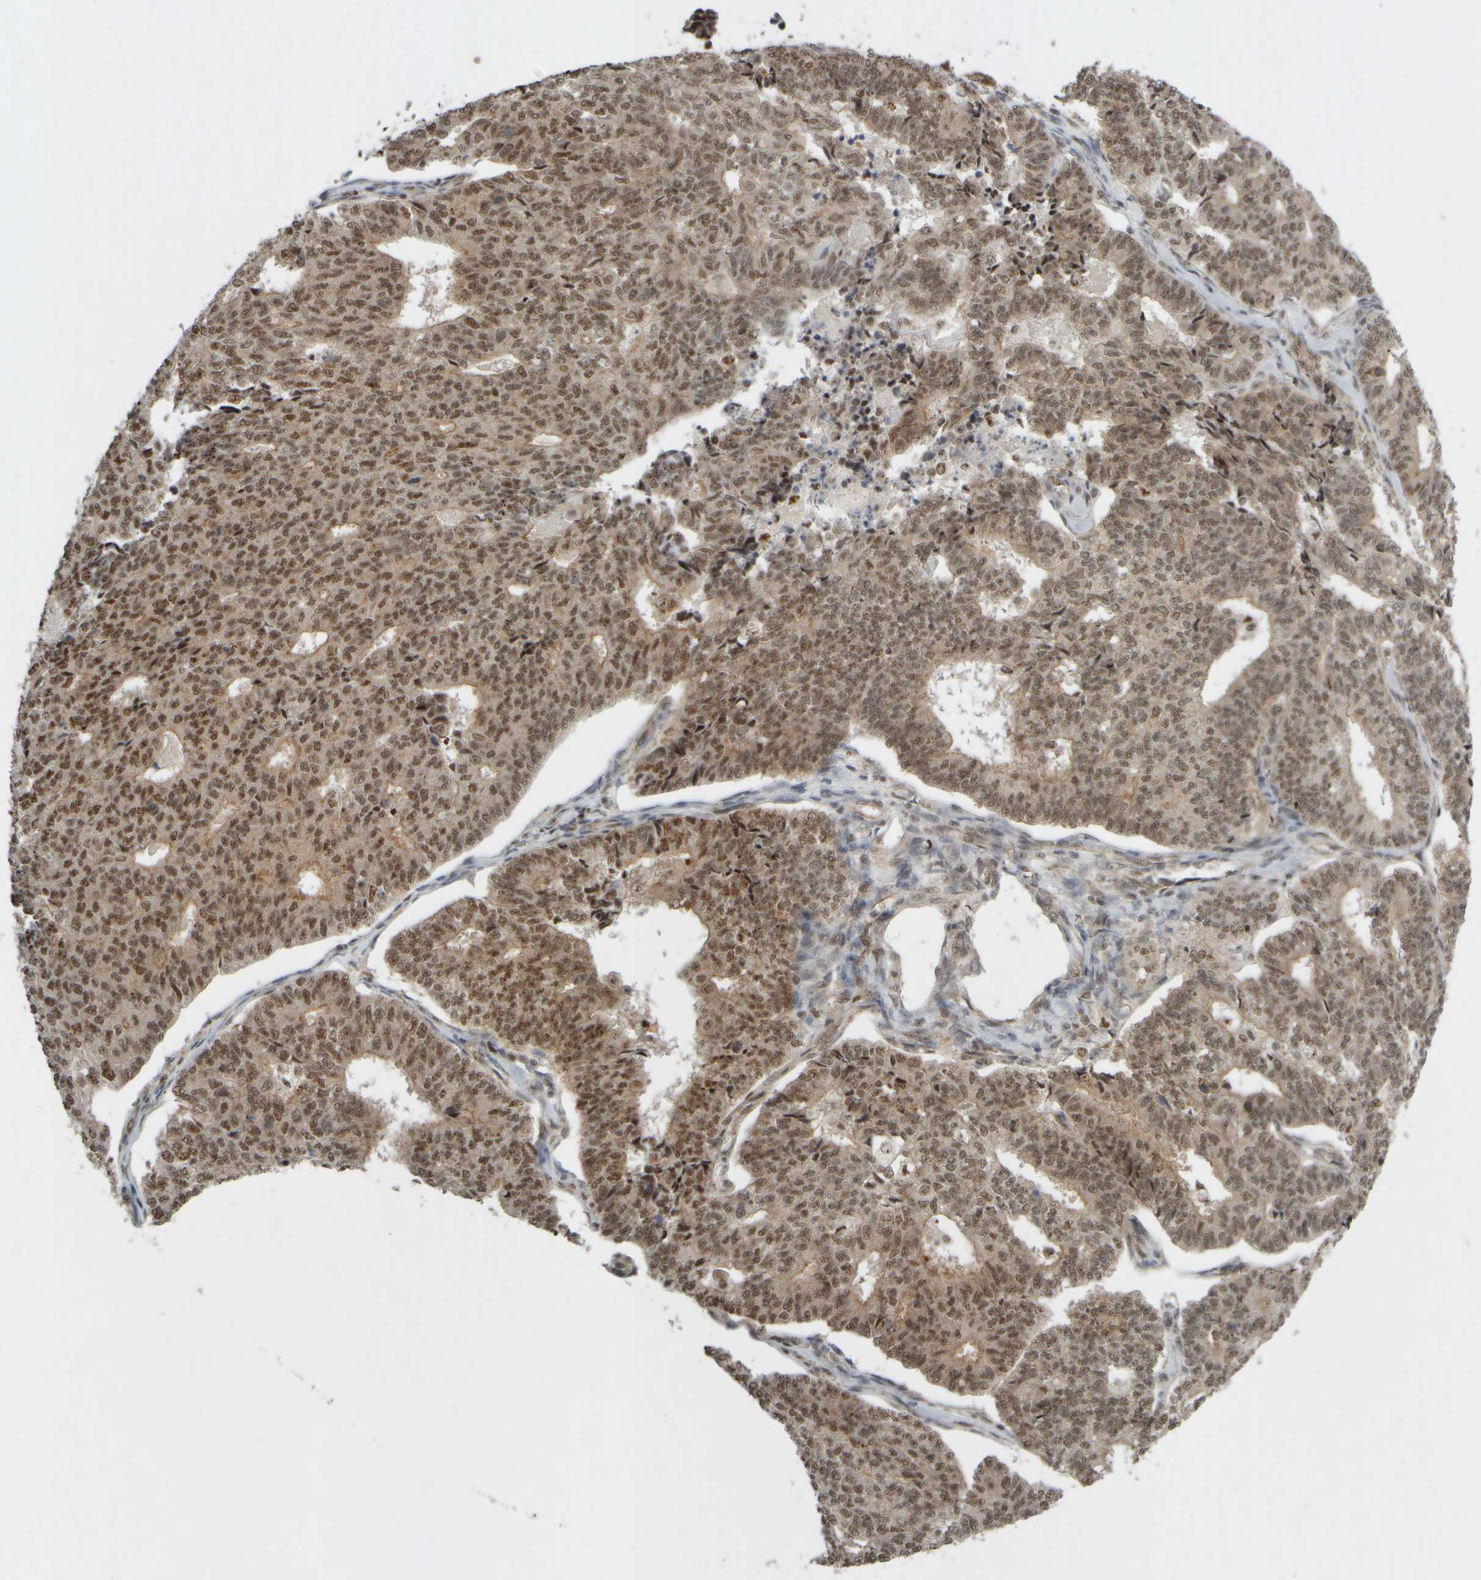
{"staining": {"intensity": "moderate", "quantity": ">75%", "location": "nuclear"}, "tissue": "endometrial cancer", "cell_type": "Tumor cells", "image_type": "cancer", "snomed": [{"axis": "morphology", "description": "Adenocarcinoma, NOS"}, {"axis": "topography", "description": "Endometrium"}], "caption": "Immunohistochemical staining of human endometrial cancer shows medium levels of moderate nuclear protein positivity in approximately >75% of tumor cells.", "gene": "SYNRG", "patient": {"sex": "female", "age": 70}}